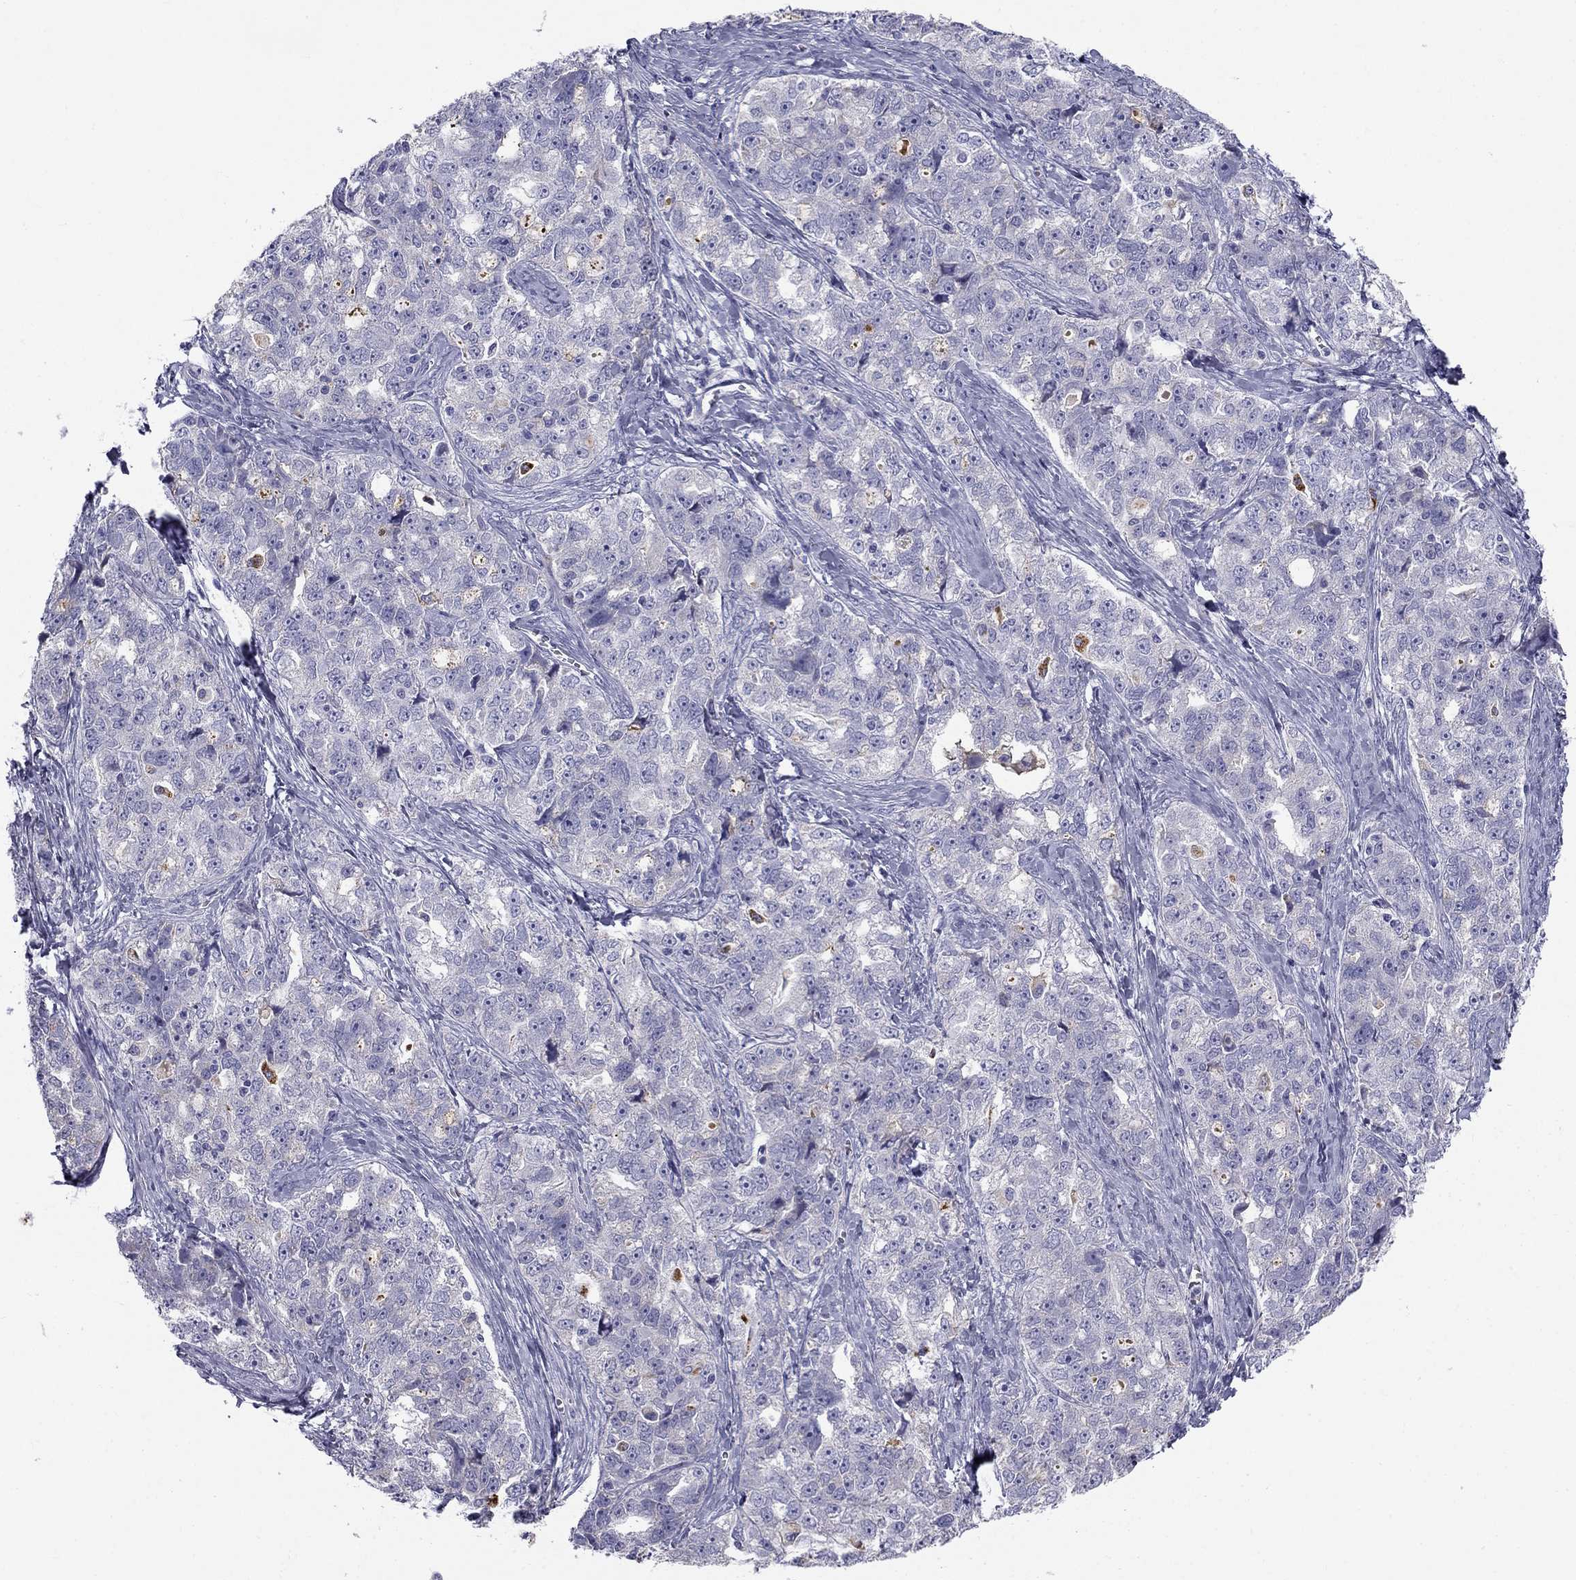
{"staining": {"intensity": "negative", "quantity": "none", "location": "none"}, "tissue": "ovarian cancer", "cell_type": "Tumor cells", "image_type": "cancer", "snomed": [{"axis": "morphology", "description": "Cystadenocarcinoma, serous, NOS"}, {"axis": "topography", "description": "Ovary"}], "caption": "Immunohistochemical staining of ovarian cancer (serous cystadenocarcinoma) exhibits no significant expression in tumor cells. The staining is performed using DAB brown chromogen with nuclei counter-stained in using hematoxylin.", "gene": "CLPSL2", "patient": {"sex": "female", "age": 51}}